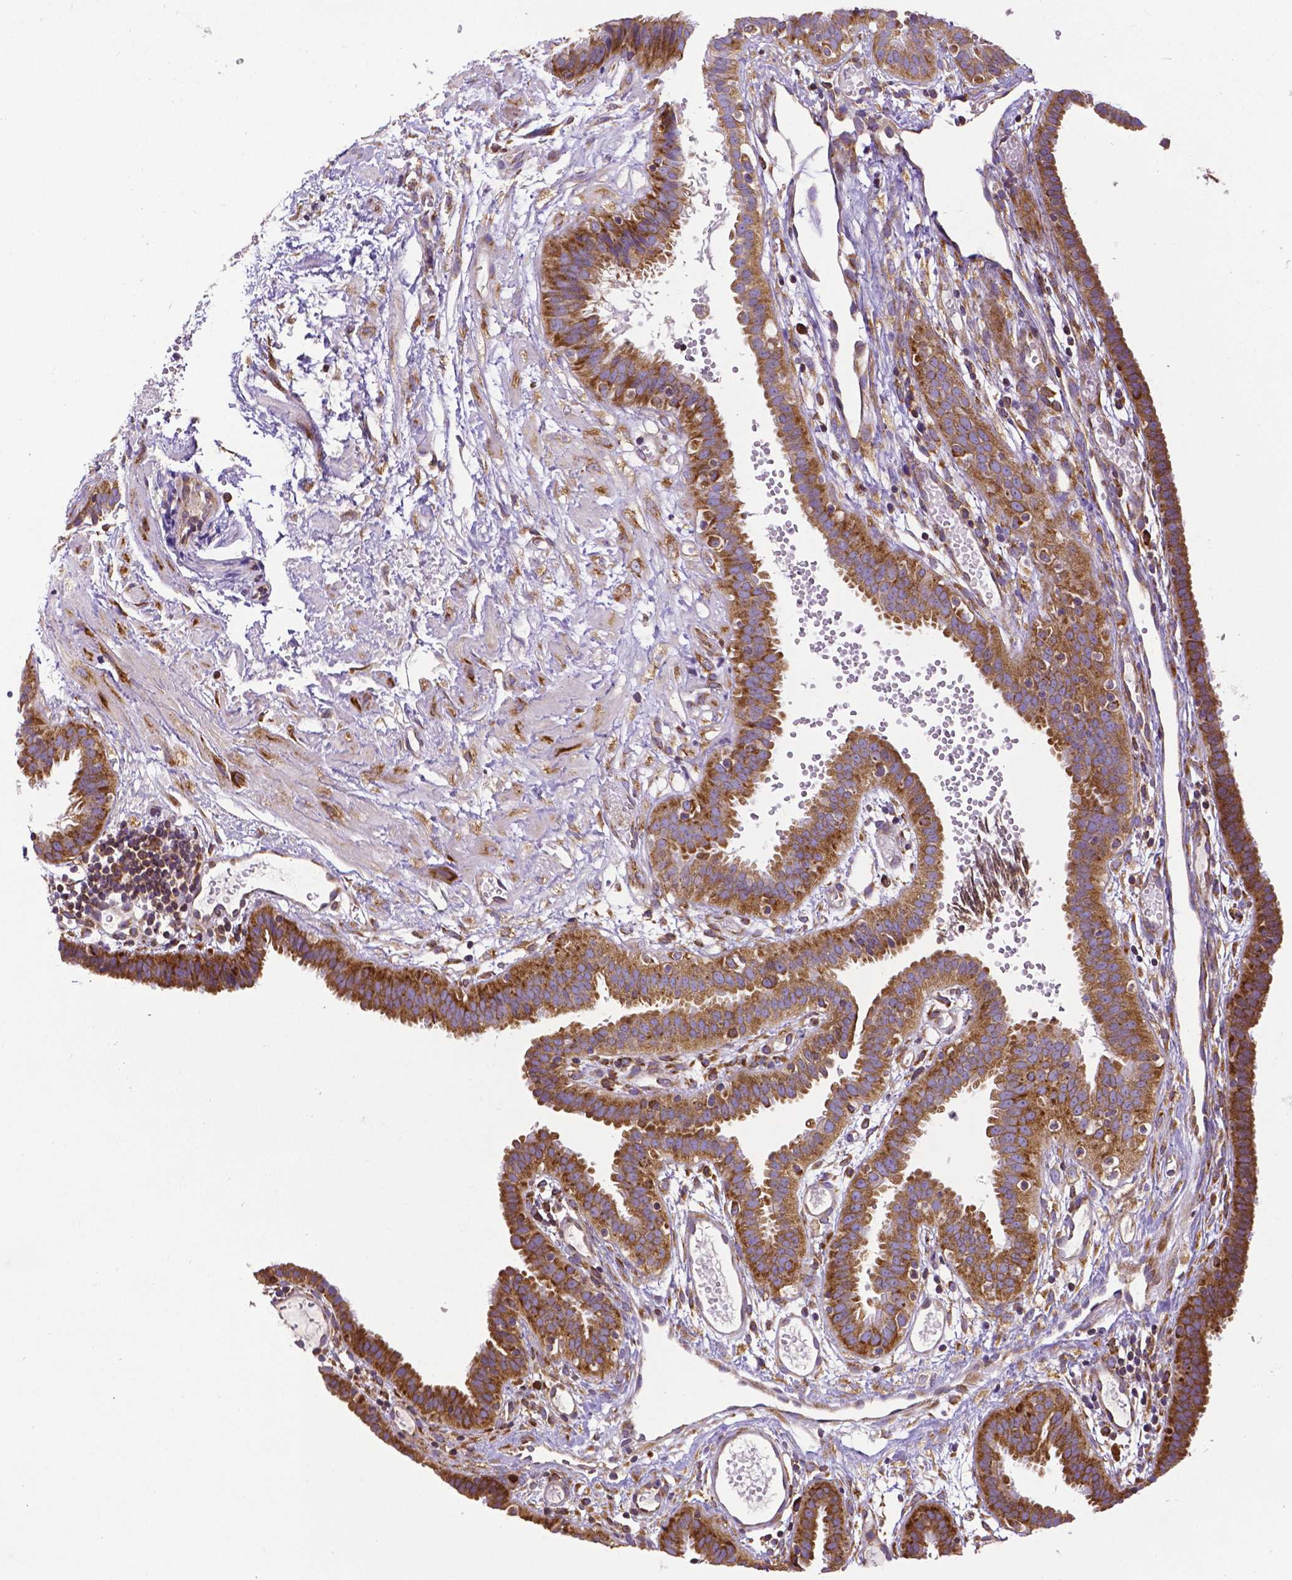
{"staining": {"intensity": "strong", "quantity": ">75%", "location": "cytoplasmic/membranous"}, "tissue": "fallopian tube", "cell_type": "Glandular cells", "image_type": "normal", "snomed": [{"axis": "morphology", "description": "Normal tissue, NOS"}, {"axis": "topography", "description": "Fallopian tube"}], "caption": "High-power microscopy captured an immunohistochemistry (IHC) histopathology image of unremarkable fallopian tube, revealing strong cytoplasmic/membranous positivity in approximately >75% of glandular cells. (DAB IHC with brightfield microscopy, high magnification).", "gene": "MTDH", "patient": {"sex": "female", "age": 37}}